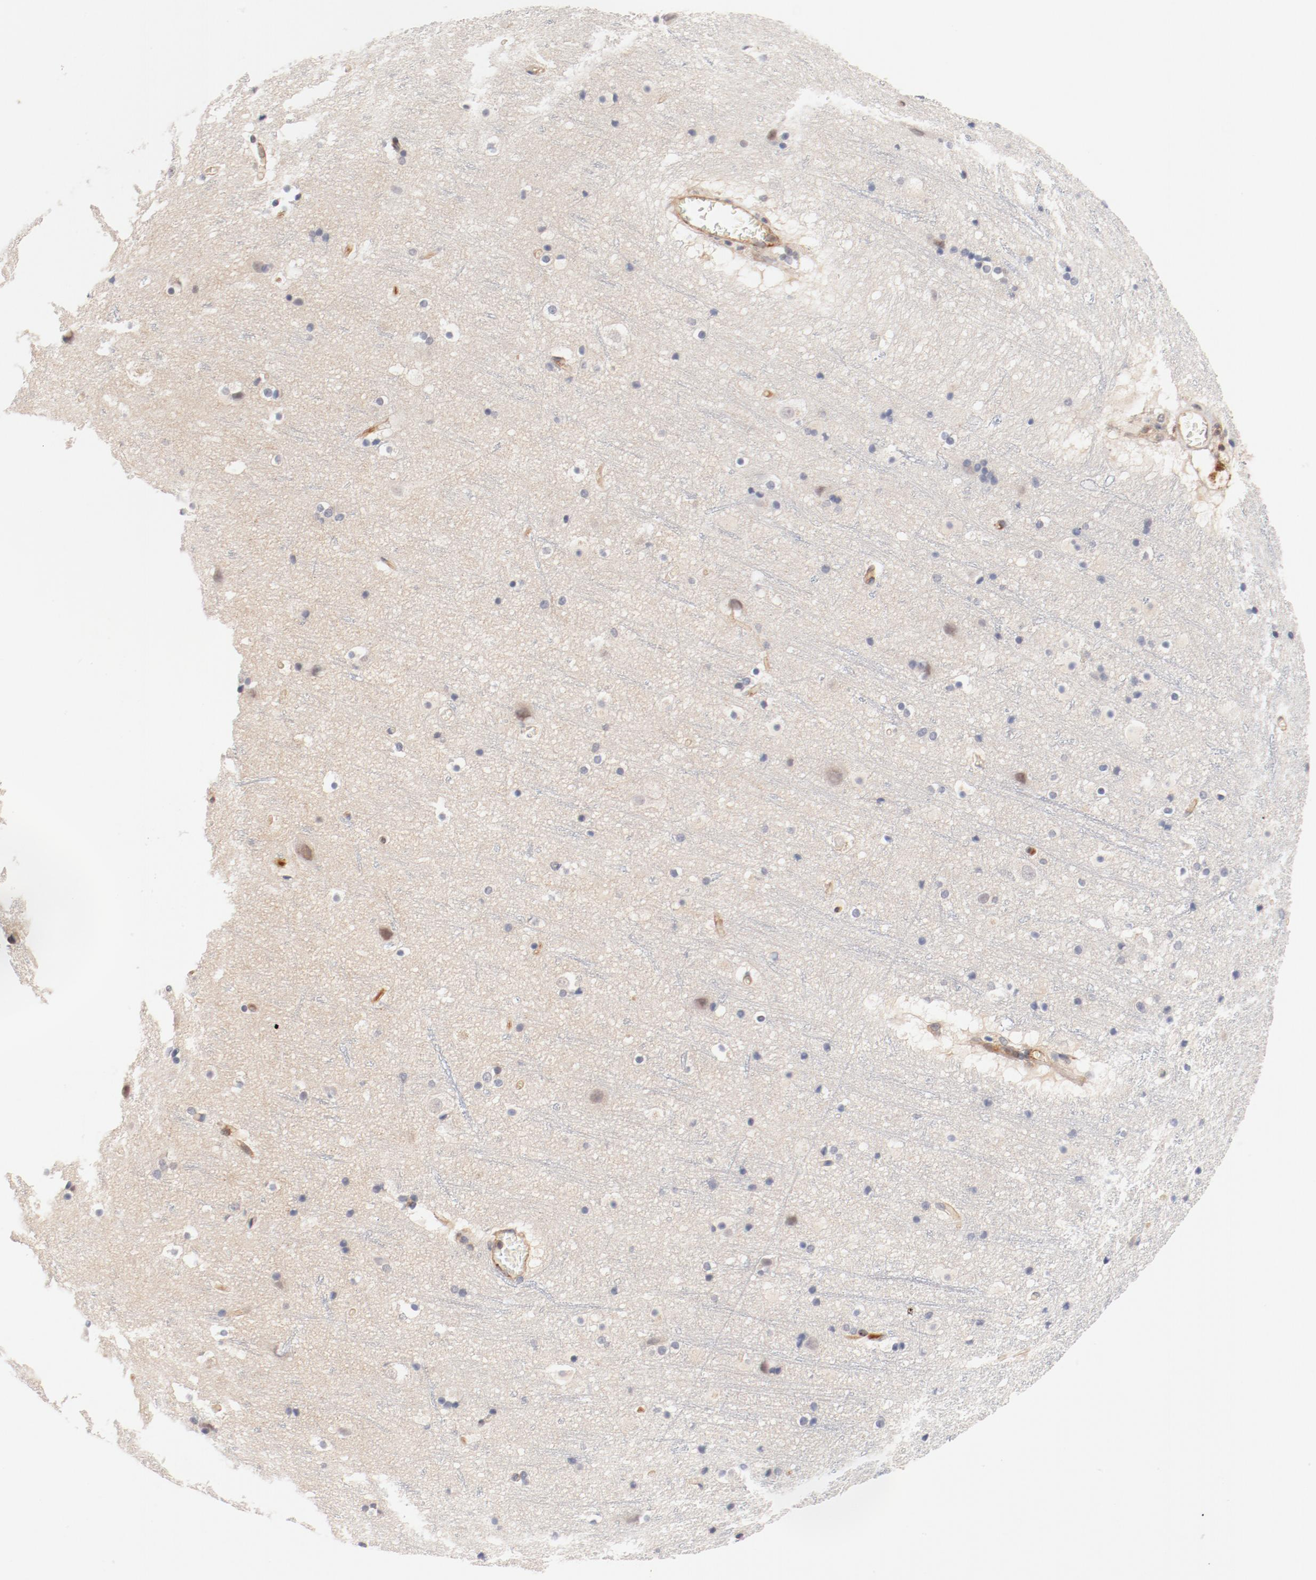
{"staining": {"intensity": "weak", "quantity": "25%-75%", "location": "cytoplasmic/membranous"}, "tissue": "cerebral cortex", "cell_type": "Endothelial cells", "image_type": "normal", "snomed": [{"axis": "morphology", "description": "Normal tissue, NOS"}, {"axis": "topography", "description": "Cerebral cortex"}], "caption": "About 25%-75% of endothelial cells in unremarkable cerebral cortex exhibit weak cytoplasmic/membranous protein staining as visualized by brown immunohistochemical staining.", "gene": "ZNF267", "patient": {"sex": "male", "age": 45}}